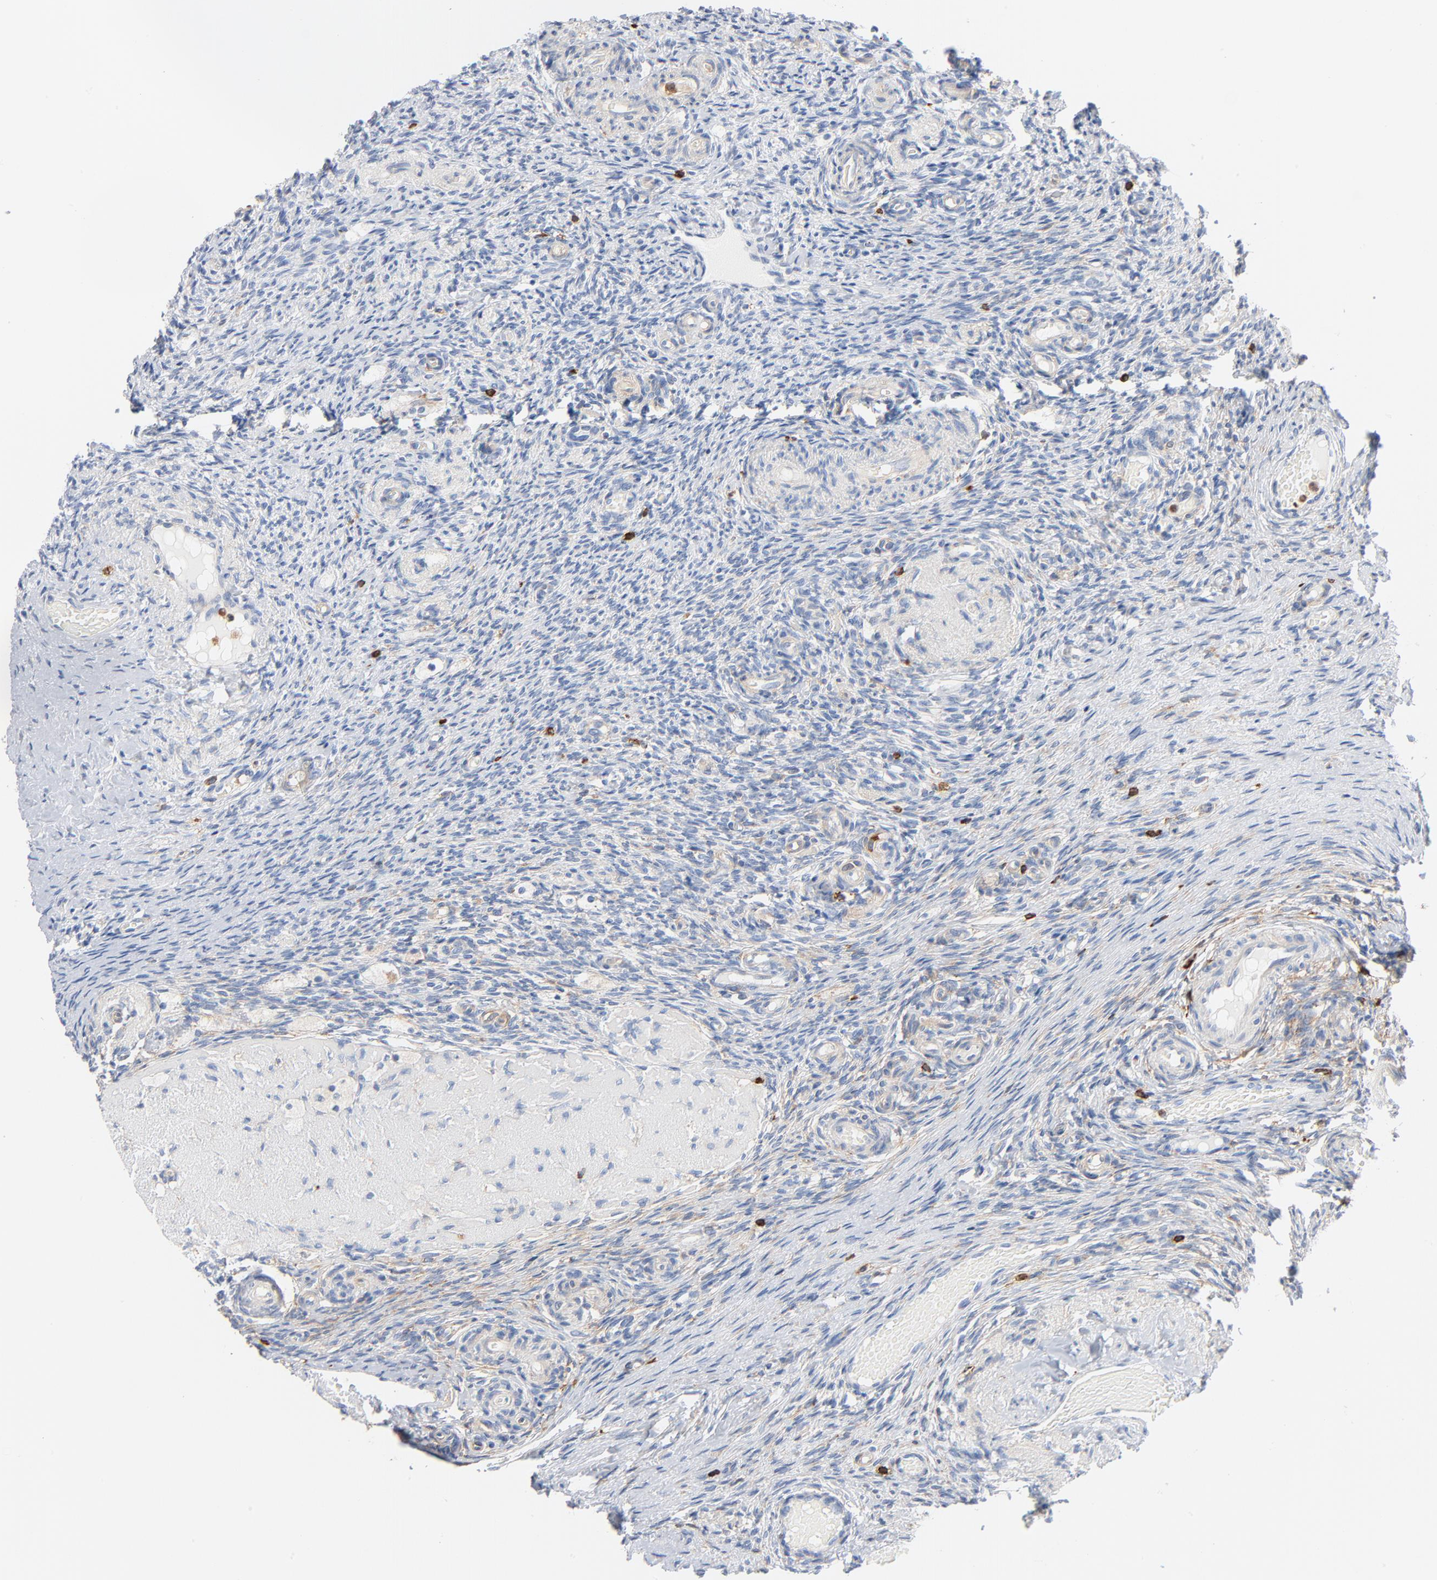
{"staining": {"intensity": "negative", "quantity": "none", "location": "none"}, "tissue": "ovary", "cell_type": "Ovarian stroma cells", "image_type": "normal", "snomed": [{"axis": "morphology", "description": "Normal tissue, NOS"}, {"axis": "topography", "description": "Ovary"}], "caption": "Immunohistochemistry image of benign ovary: ovary stained with DAB reveals no significant protein staining in ovarian stroma cells. The staining is performed using DAB (3,3'-diaminobenzidine) brown chromogen with nuclei counter-stained in using hematoxylin.", "gene": "SH3KBP1", "patient": {"sex": "female", "age": 60}}